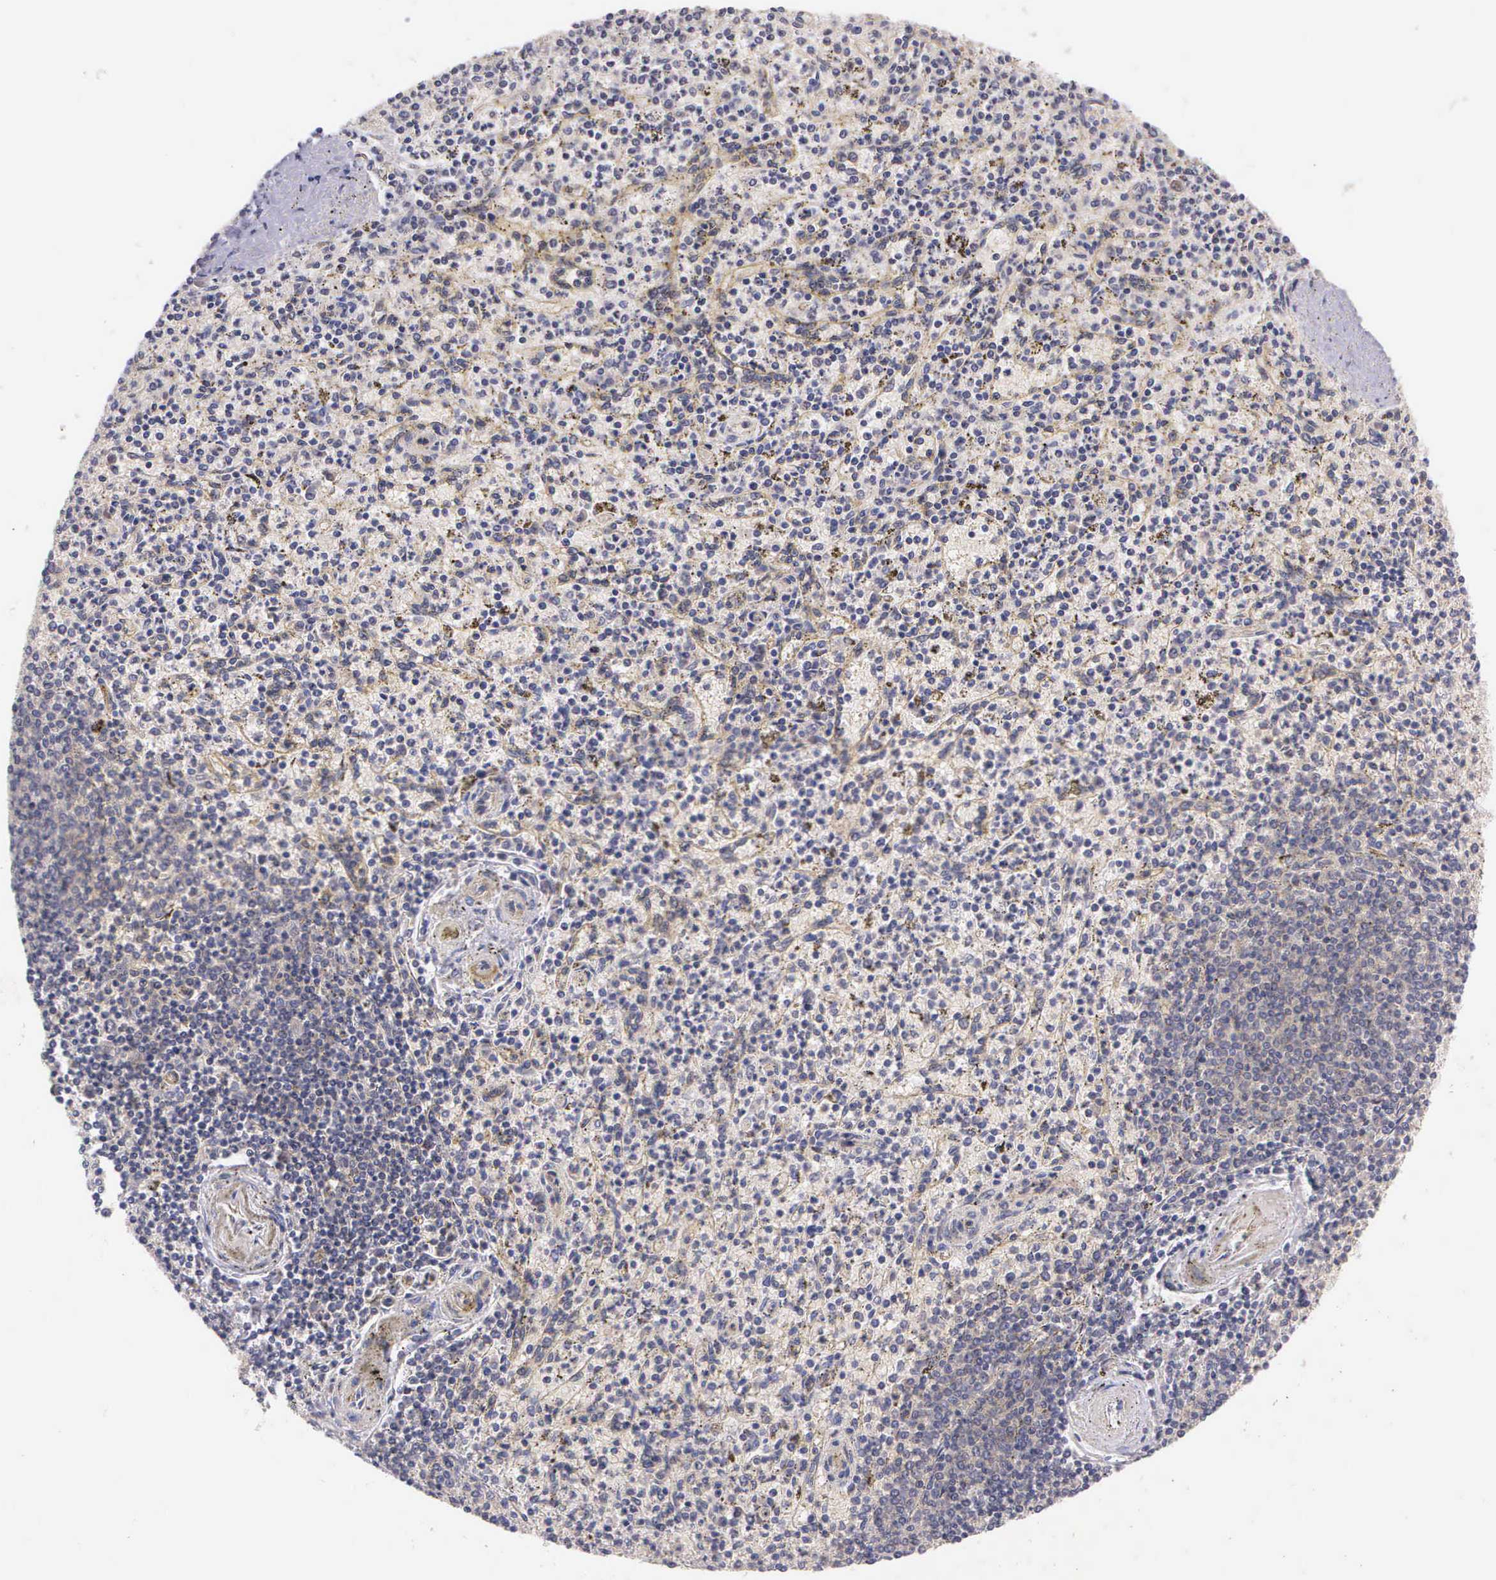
{"staining": {"intensity": "moderate", "quantity": ">75%", "location": "cytoplasmic/membranous"}, "tissue": "spleen", "cell_type": "Cells in red pulp", "image_type": "normal", "snomed": [{"axis": "morphology", "description": "Normal tissue, NOS"}, {"axis": "topography", "description": "Spleen"}], "caption": "Immunohistochemistry of unremarkable spleen demonstrates medium levels of moderate cytoplasmic/membranous positivity in approximately >75% of cells in red pulp. Using DAB (brown) and hematoxylin (blue) stains, captured at high magnification using brightfield microscopy.", "gene": "IGBP1P2", "patient": {"sex": "male", "age": 72}}